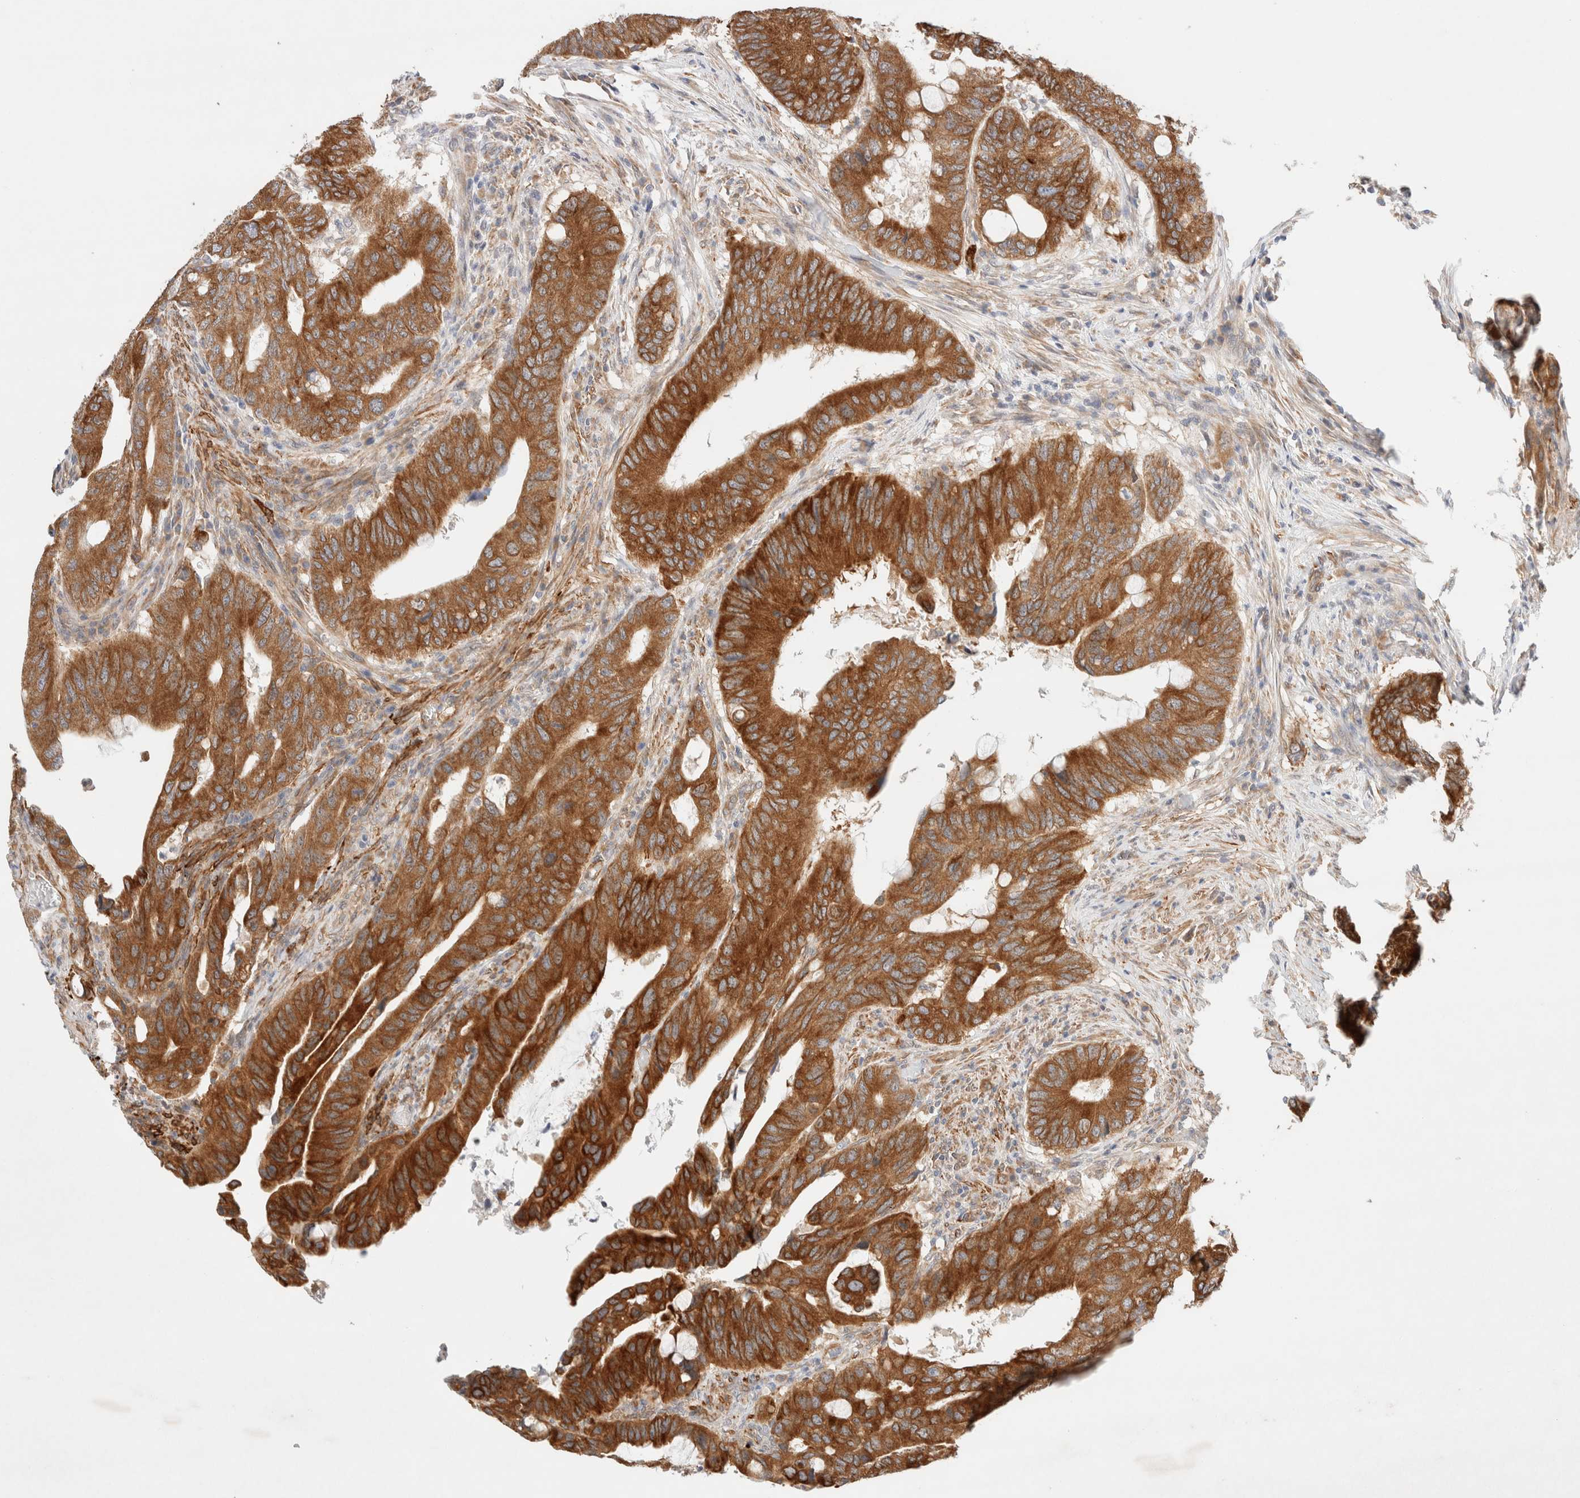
{"staining": {"intensity": "strong", "quantity": ">75%", "location": "cytoplasmic/membranous"}, "tissue": "colorectal cancer", "cell_type": "Tumor cells", "image_type": "cancer", "snomed": [{"axis": "morphology", "description": "Adenocarcinoma, NOS"}, {"axis": "topography", "description": "Colon"}], "caption": "DAB (3,3'-diaminobenzidine) immunohistochemical staining of colorectal cancer exhibits strong cytoplasmic/membranous protein positivity in about >75% of tumor cells.", "gene": "RRP15", "patient": {"sex": "male", "age": 71}}